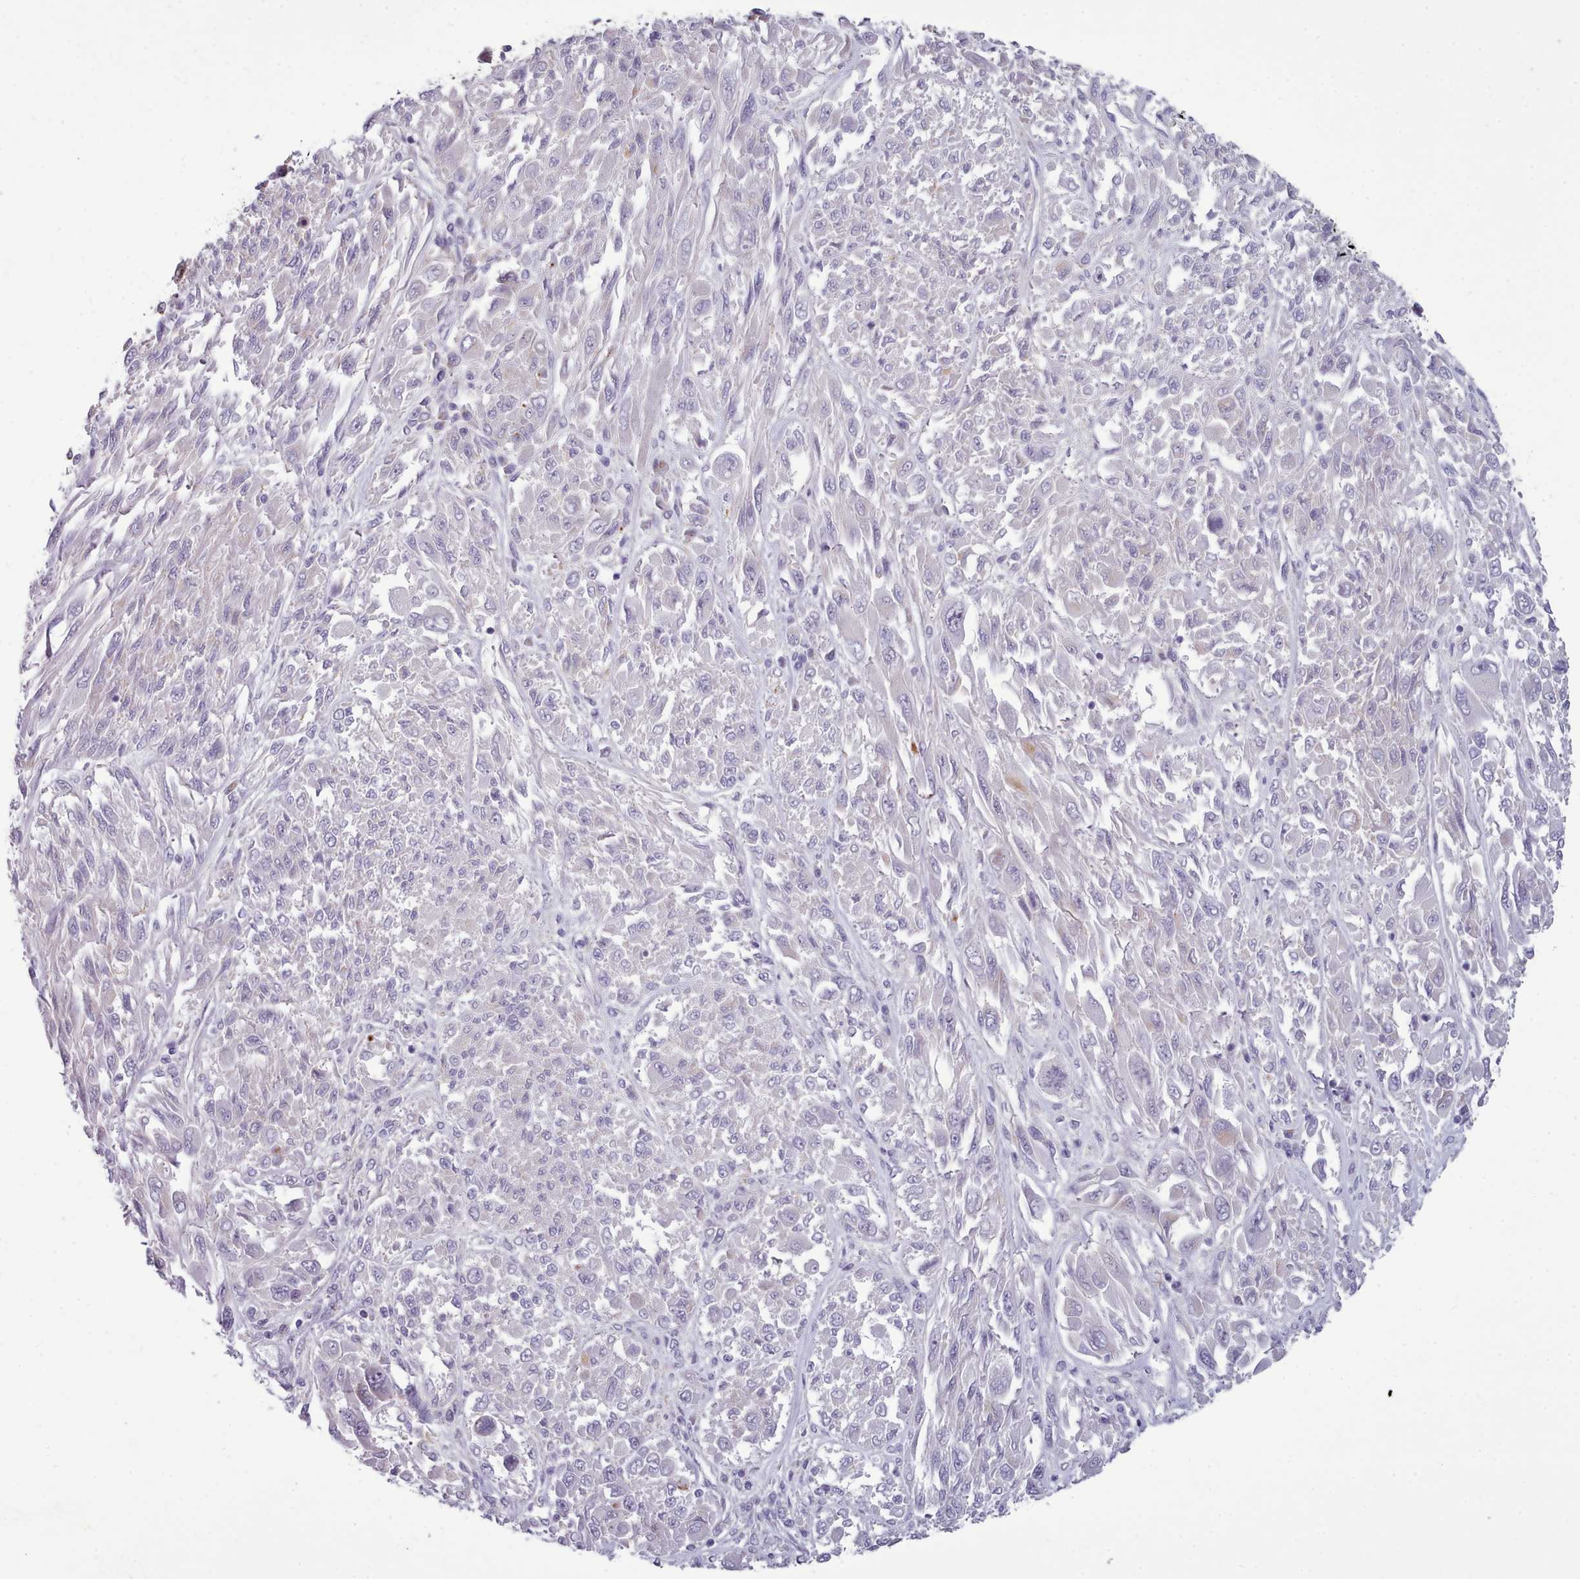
{"staining": {"intensity": "negative", "quantity": "none", "location": "none"}, "tissue": "melanoma", "cell_type": "Tumor cells", "image_type": "cancer", "snomed": [{"axis": "morphology", "description": "Malignant melanoma, NOS"}, {"axis": "topography", "description": "Skin"}], "caption": "This image is of melanoma stained with immunohistochemistry (IHC) to label a protein in brown with the nuclei are counter-stained blue. There is no expression in tumor cells.", "gene": "MYRFL", "patient": {"sex": "female", "age": 91}}